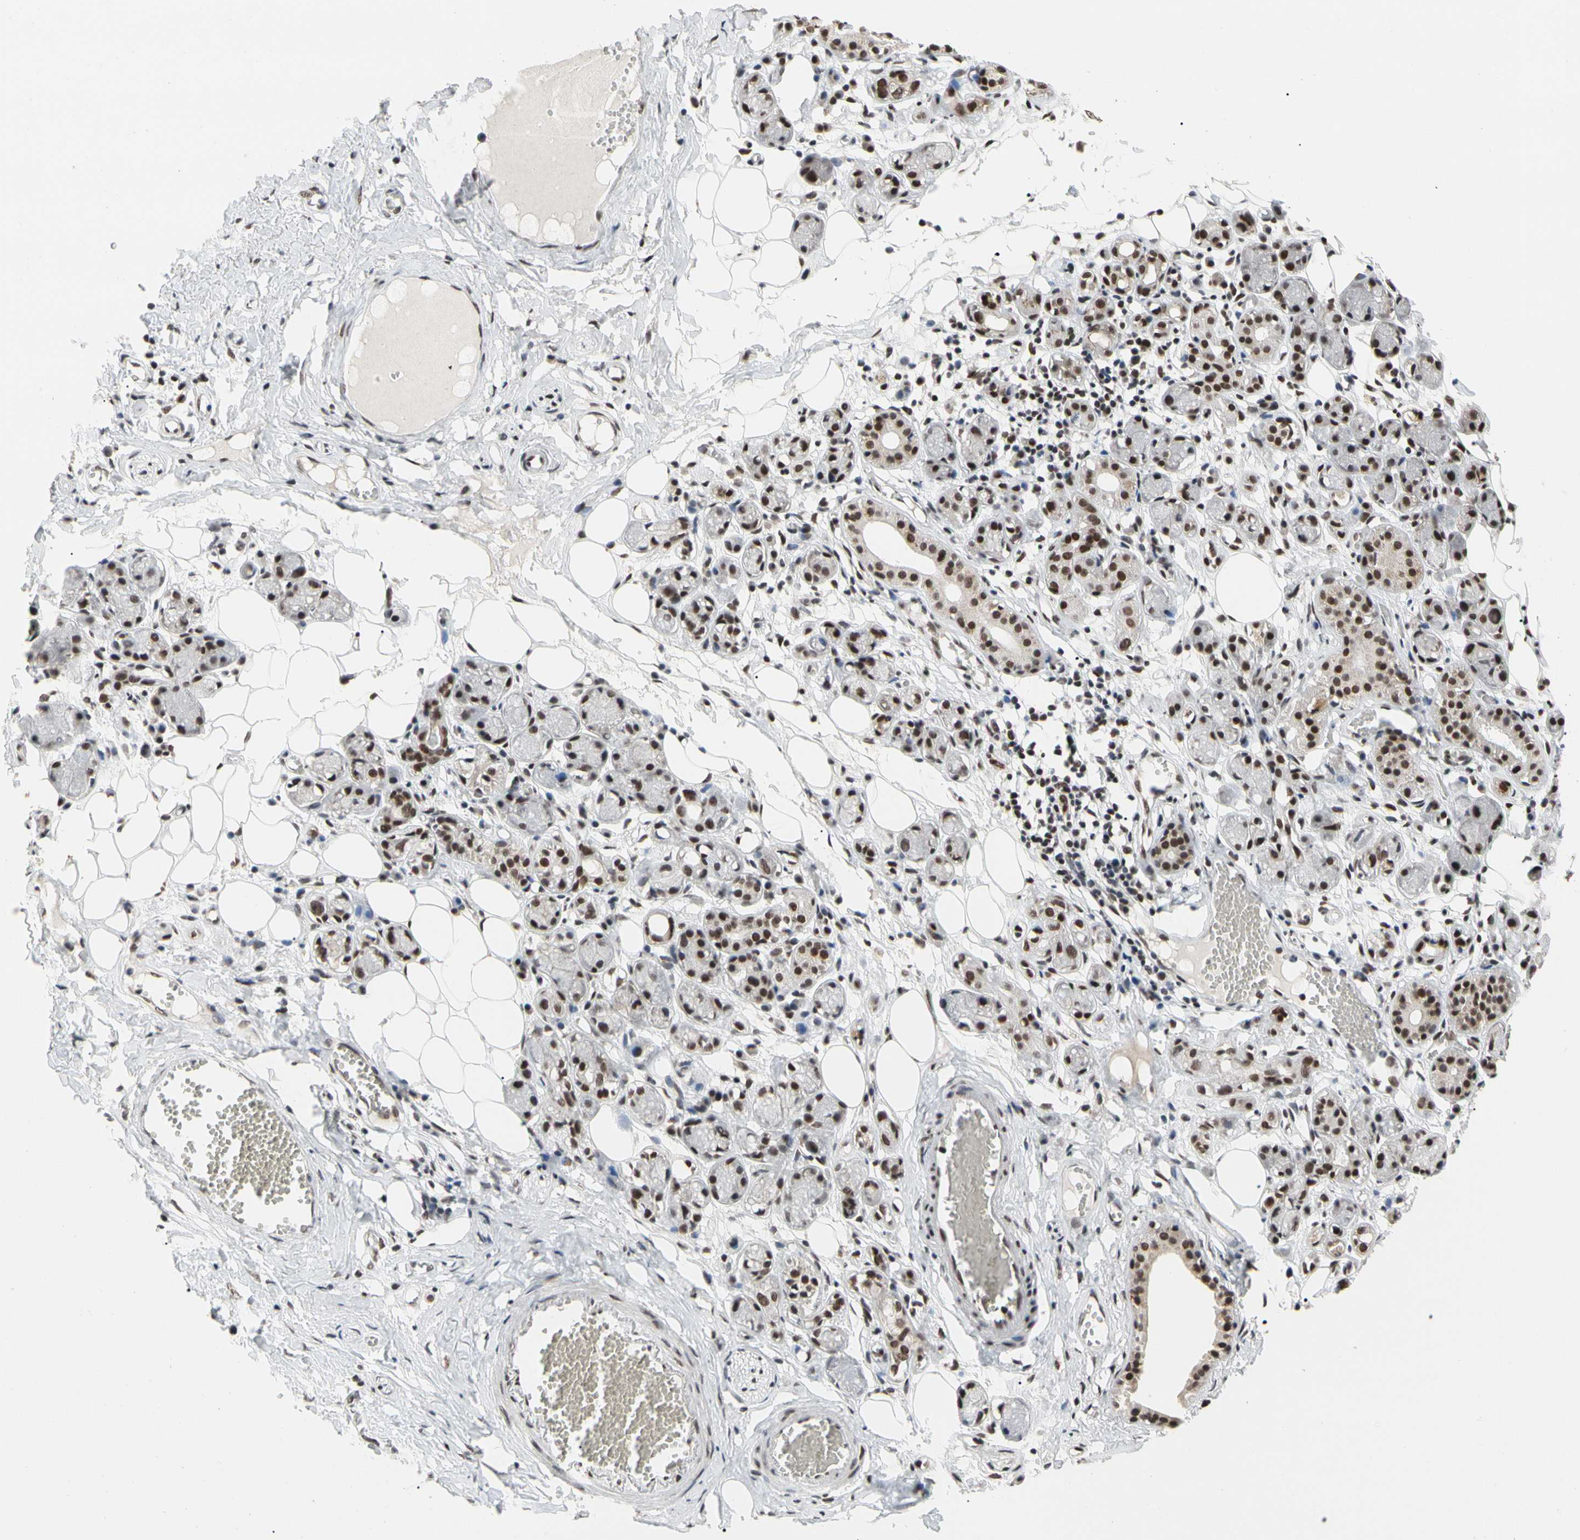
{"staining": {"intensity": "moderate", "quantity": ">75%", "location": "nuclear"}, "tissue": "adipose tissue", "cell_type": "Adipocytes", "image_type": "normal", "snomed": [{"axis": "morphology", "description": "Normal tissue, NOS"}, {"axis": "morphology", "description": "Inflammation, NOS"}, {"axis": "topography", "description": "Vascular tissue"}, {"axis": "topography", "description": "Salivary gland"}], "caption": "Normal adipose tissue displays moderate nuclear expression in about >75% of adipocytes The protein is shown in brown color, while the nuclei are stained blue..", "gene": "FAM98B", "patient": {"sex": "female", "age": 75}}